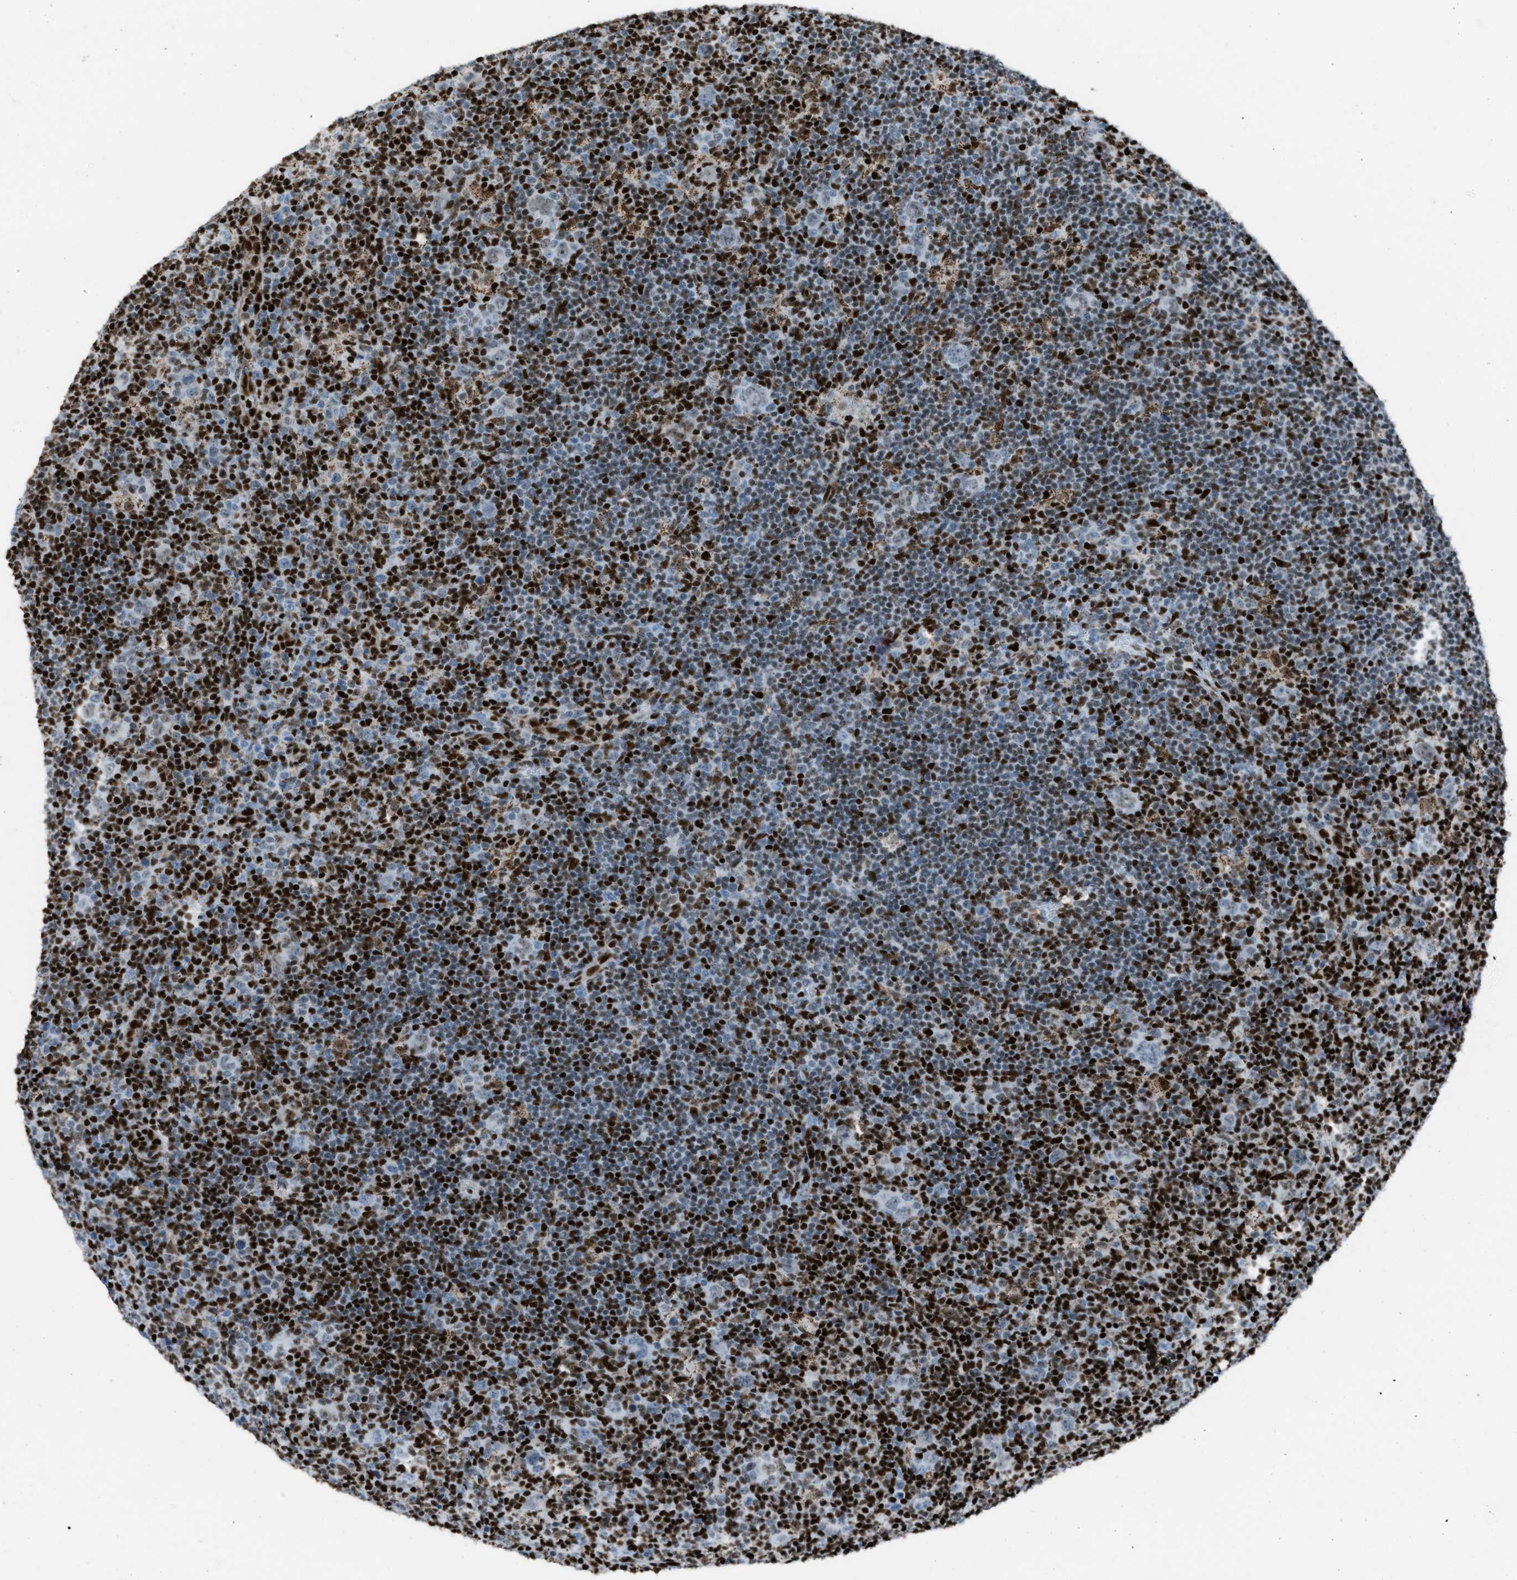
{"staining": {"intensity": "weak", "quantity": "<25%", "location": "nuclear"}, "tissue": "lymphoma", "cell_type": "Tumor cells", "image_type": "cancer", "snomed": [{"axis": "morphology", "description": "Hodgkin's disease, NOS"}, {"axis": "topography", "description": "Lymph node"}], "caption": "This photomicrograph is of lymphoma stained with immunohistochemistry (IHC) to label a protein in brown with the nuclei are counter-stained blue. There is no staining in tumor cells.", "gene": "SLFN5", "patient": {"sex": "female", "age": 57}}